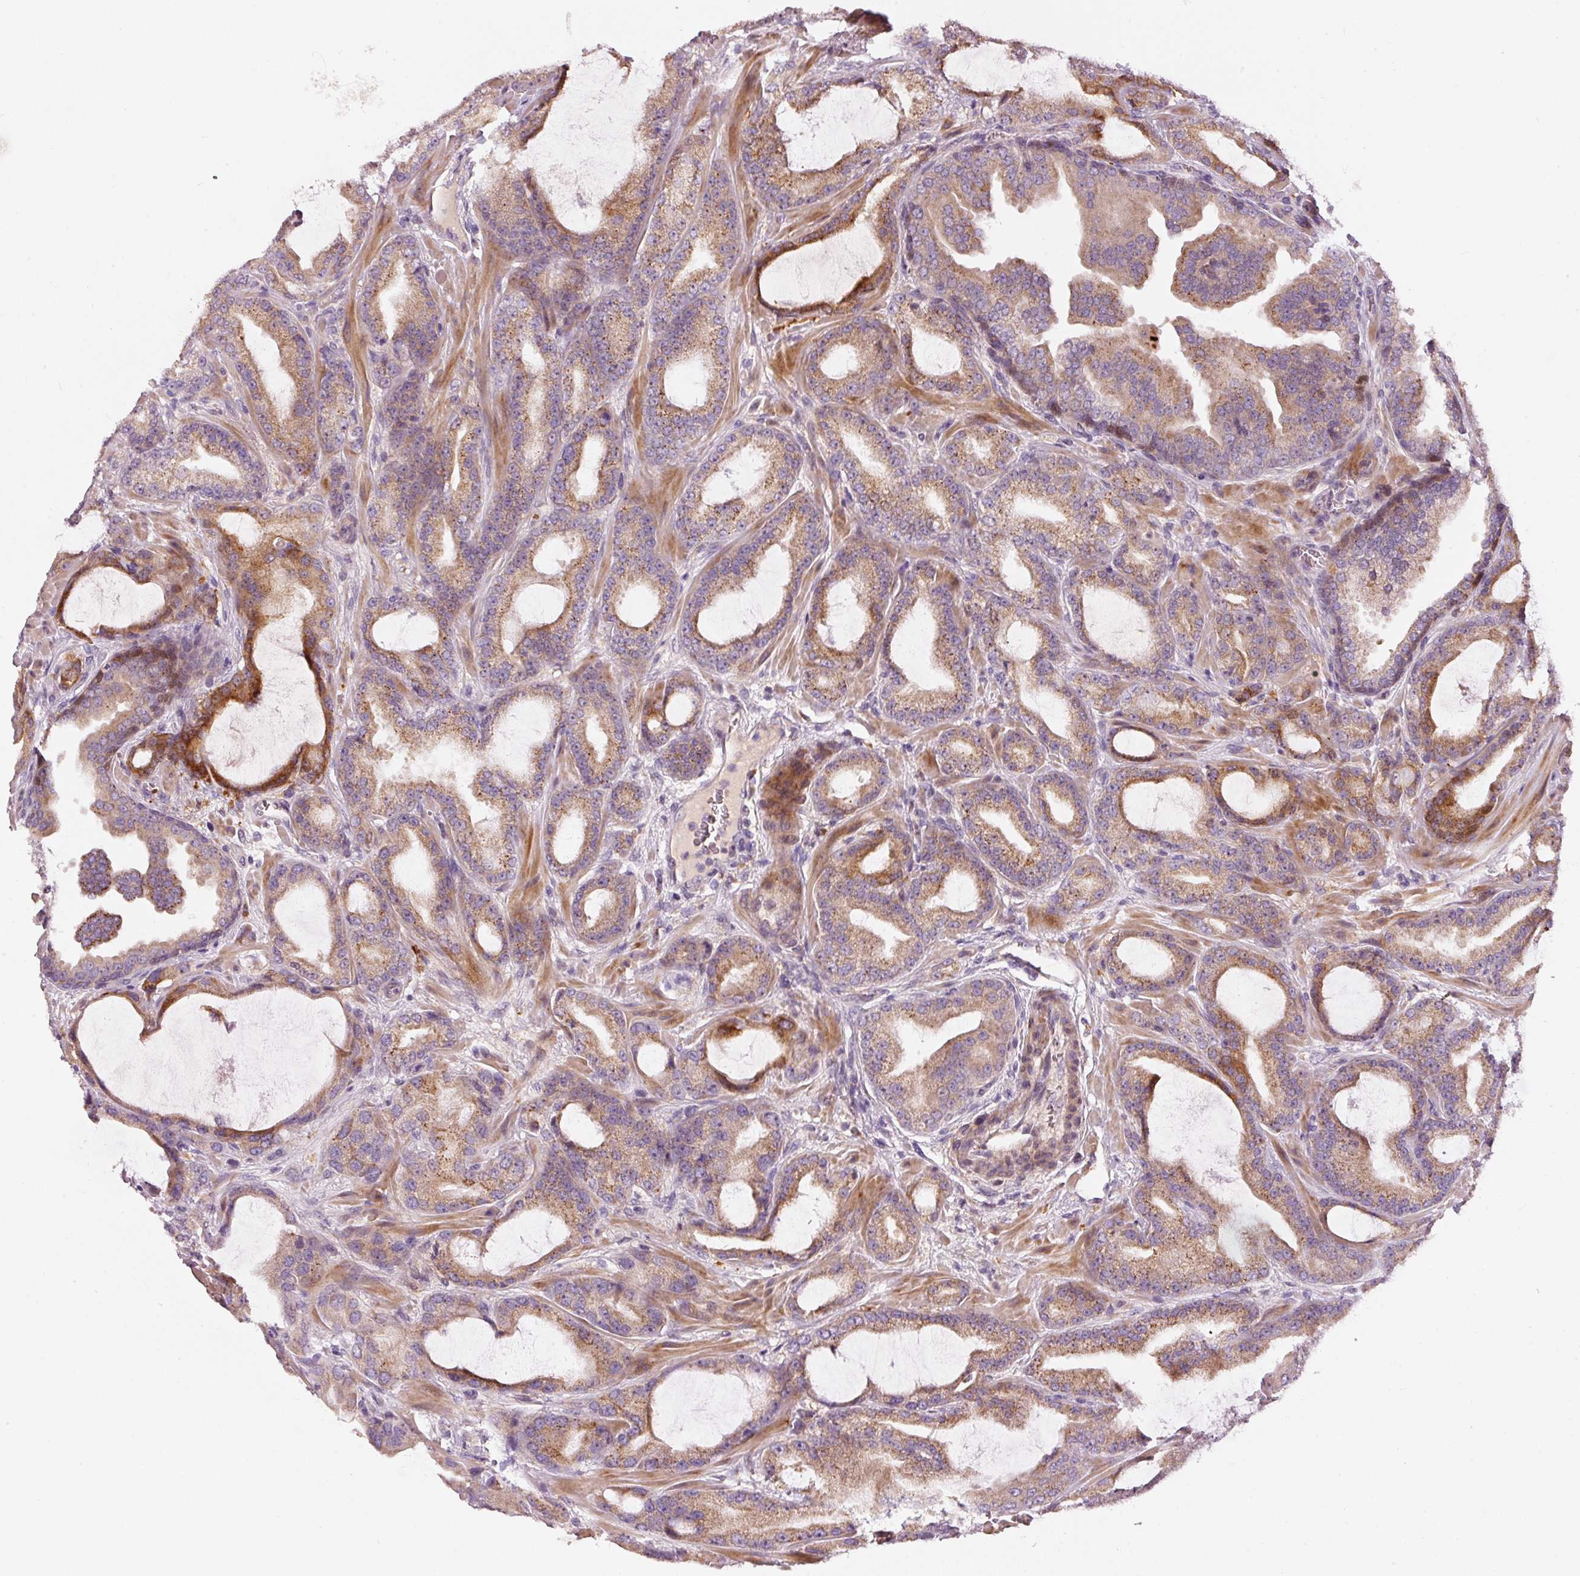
{"staining": {"intensity": "moderate", "quantity": ">75%", "location": "cytoplasmic/membranous"}, "tissue": "prostate cancer", "cell_type": "Tumor cells", "image_type": "cancer", "snomed": [{"axis": "morphology", "description": "Adenocarcinoma, High grade"}, {"axis": "topography", "description": "Prostate"}], "caption": "Tumor cells show medium levels of moderate cytoplasmic/membranous expression in about >75% of cells in prostate cancer.", "gene": "KLHL21", "patient": {"sex": "male", "age": 68}}